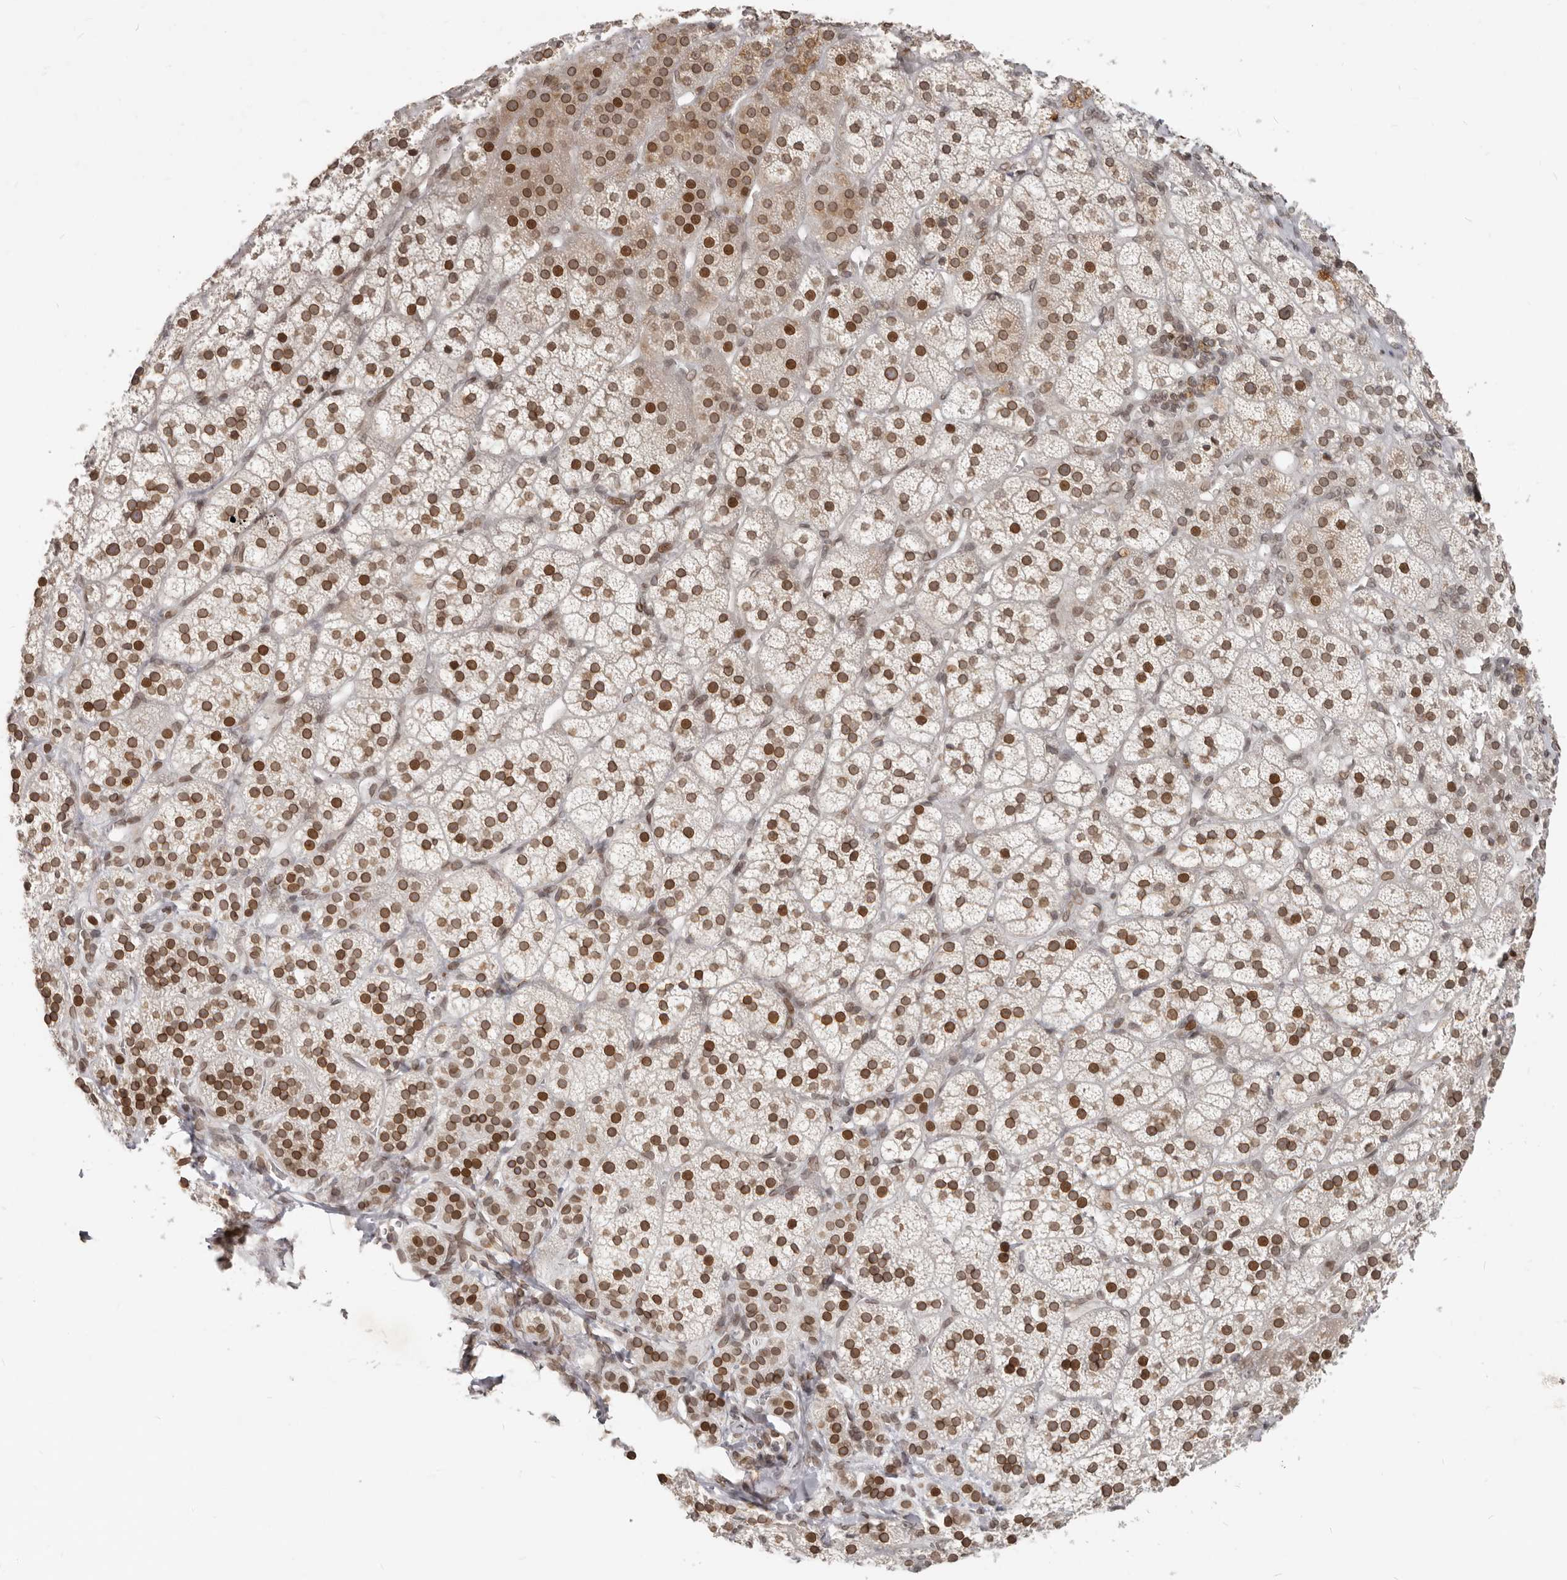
{"staining": {"intensity": "strong", "quantity": ">75%", "location": "cytoplasmic/membranous,nuclear"}, "tissue": "adrenal gland", "cell_type": "Glandular cells", "image_type": "normal", "snomed": [{"axis": "morphology", "description": "Normal tissue, NOS"}, {"axis": "topography", "description": "Adrenal gland"}], "caption": "This is a histology image of immunohistochemistry (IHC) staining of unremarkable adrenal gland, which shows strong positivity in the cytoplasmic/membranous,nuclear of glandular cells.", "gene": "NUP153", "patient": {"sex": "female", "age": 44}}